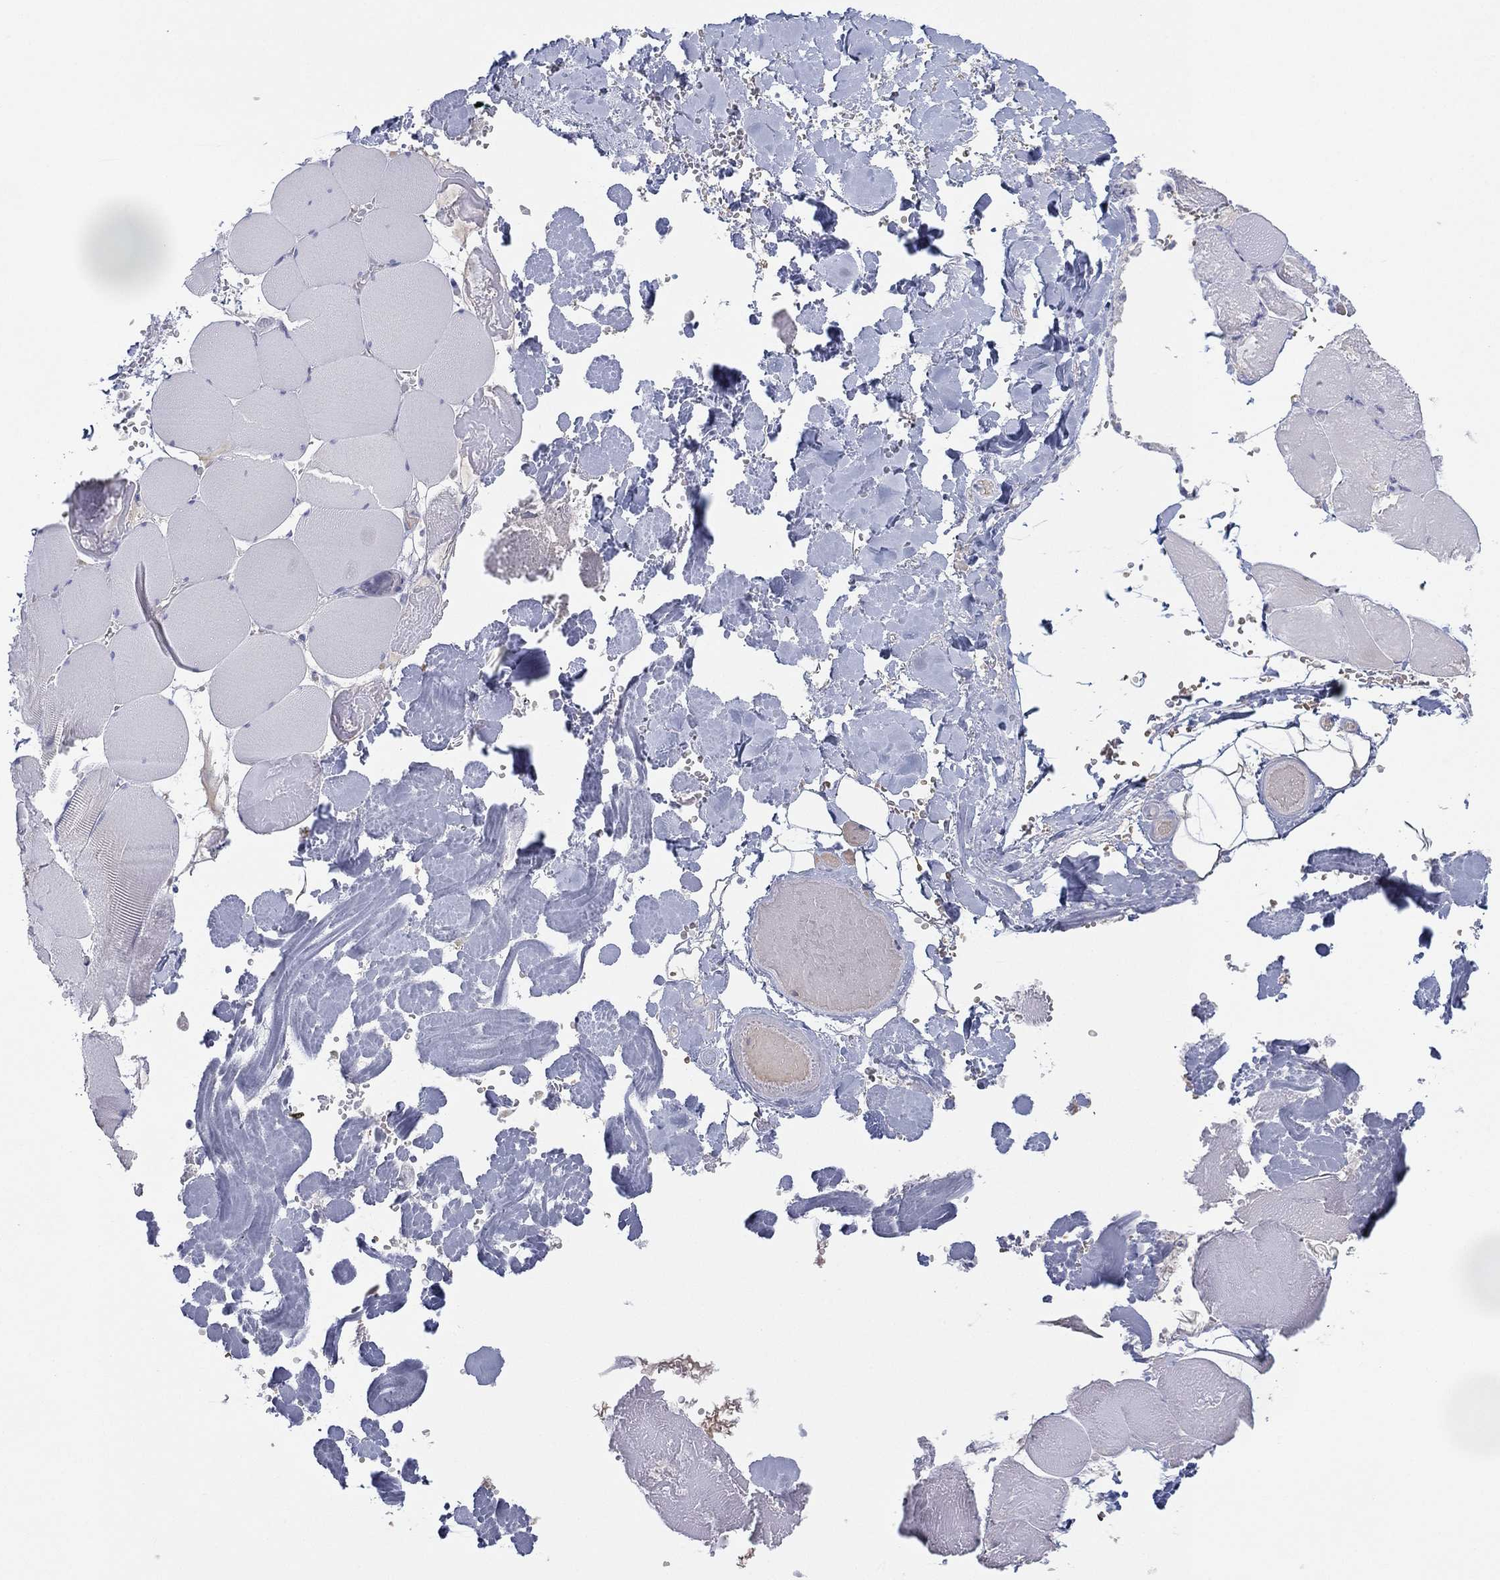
{"staining": {"intensity": "negative", "quantity": "none", "location": "none"}, "tissue": "skeletal muscle", "cell_type": "Myocytes", "image_type": "normal", "snomed": [{"axis": "morphology", "description": "Normal tissue, NOS"}, {"axis": "morphology", "description": "Malignant melanoma, Metastatic site"}, {"axis": "topography", "description": "Skeletal muscle"}], "caption": "DAB (3,3'-diaminobenzidine) immunohistochemical staining of unremarkable skeletal muscle displays no significant staining in myocytes. Nuclei are stained in blue.", "gene": "CYP2D6", "patient": {"sex": "male", "age": 50}}